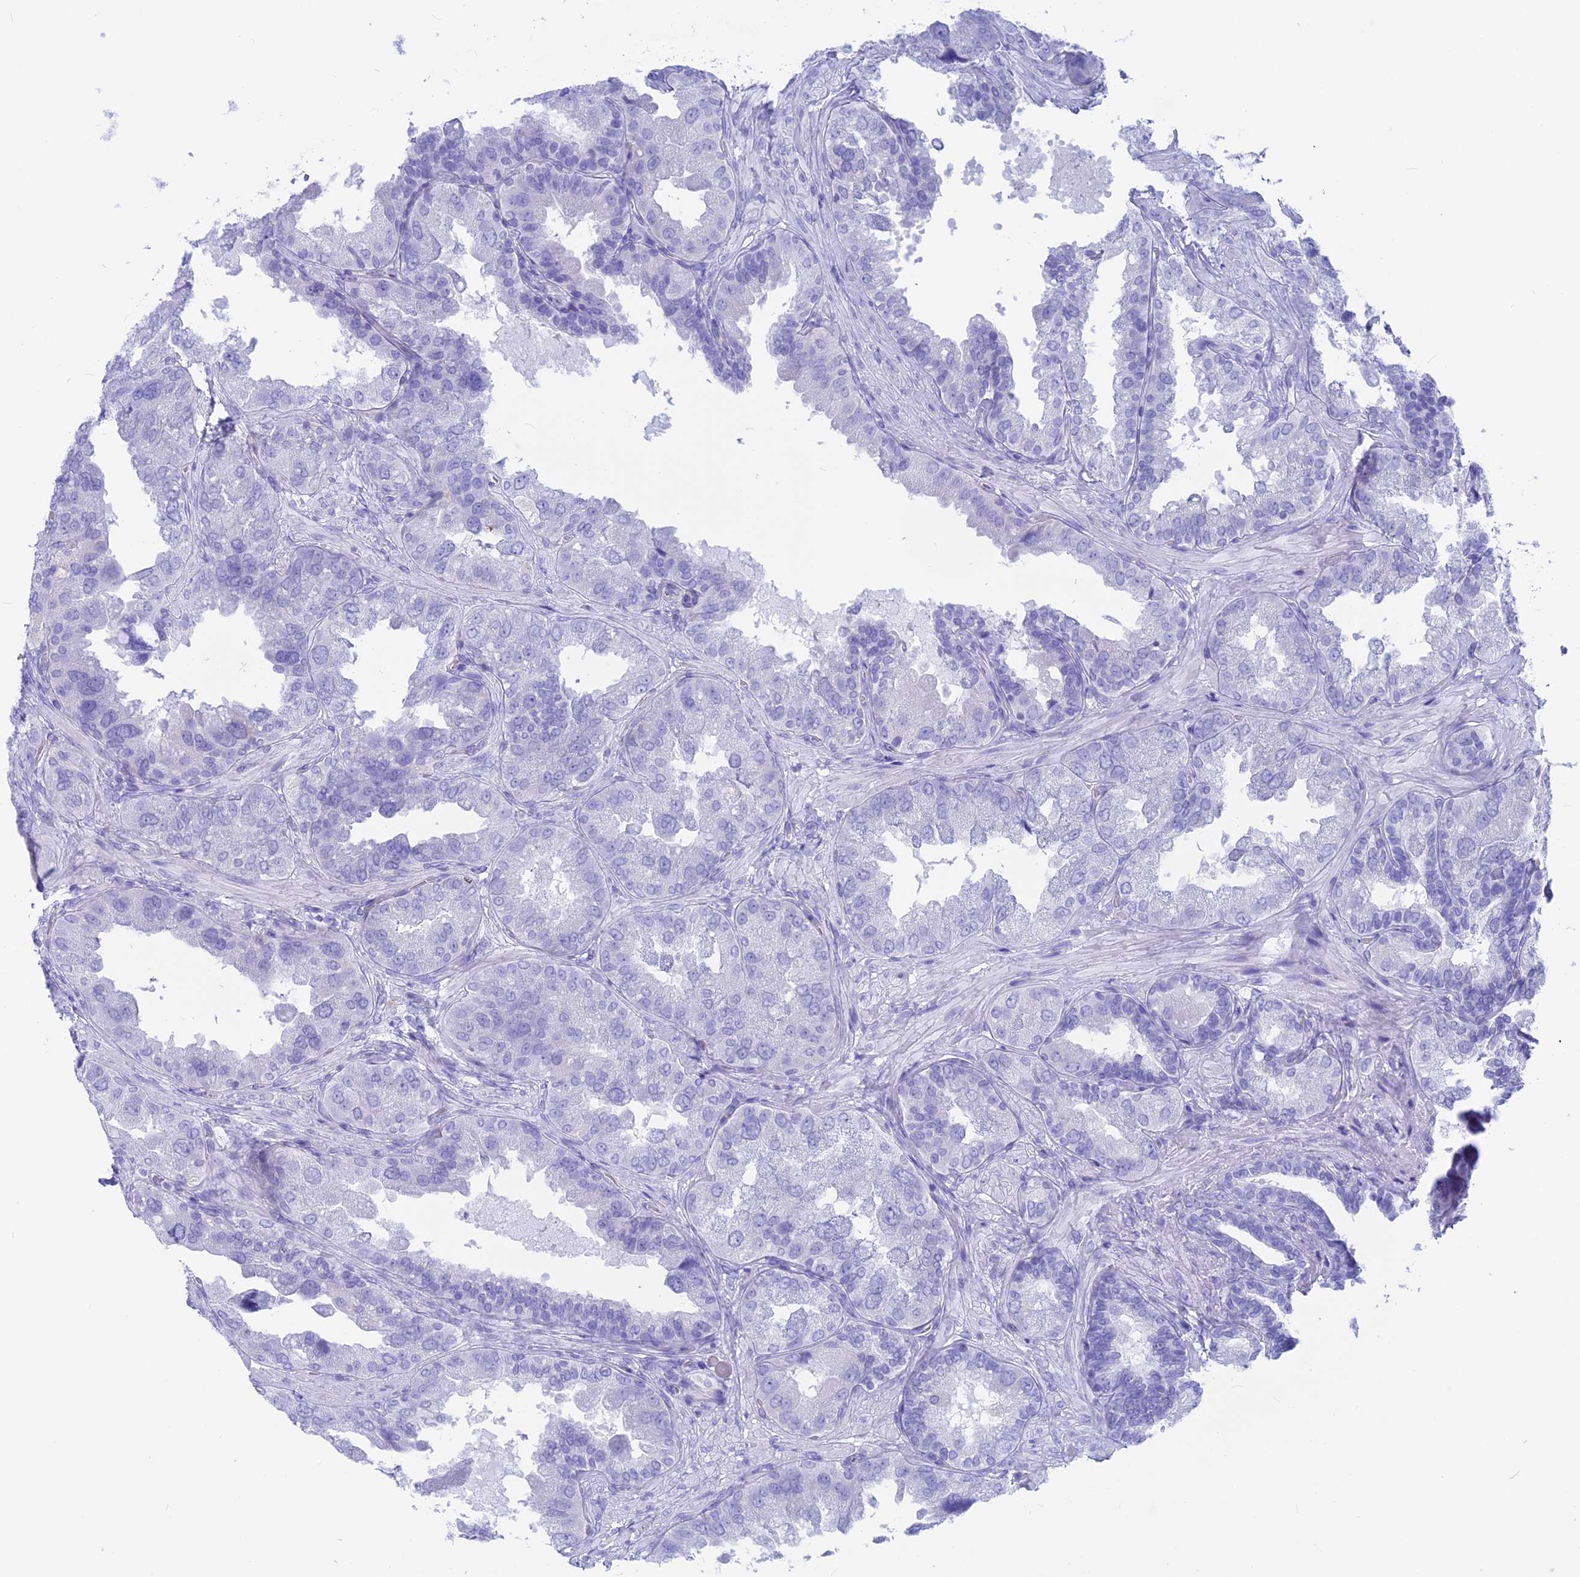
{"staining": {"intensity": "negative", "quantity": "none", "location": "none"}, "tissue": "seminal vesicle", "cell_type": "Glandular cells", "image_type": "normal", "snomed": [{"axis": "morphology", "description": "Normal tissue, NOS"}, {"axis": "topography", "description": "Seminal veicle"}, {"axis": "topography", "description": "Peripheral nerve tissue"}], "caption": "Immunohistochemistry (IHC) micrograph of benign seminal vesicle: human seminal vesicle stained with DAB shows no significant protein expression in glandular cells.", "gene": "GNGT2", "patient": {"sex": "male", "age": 63}}